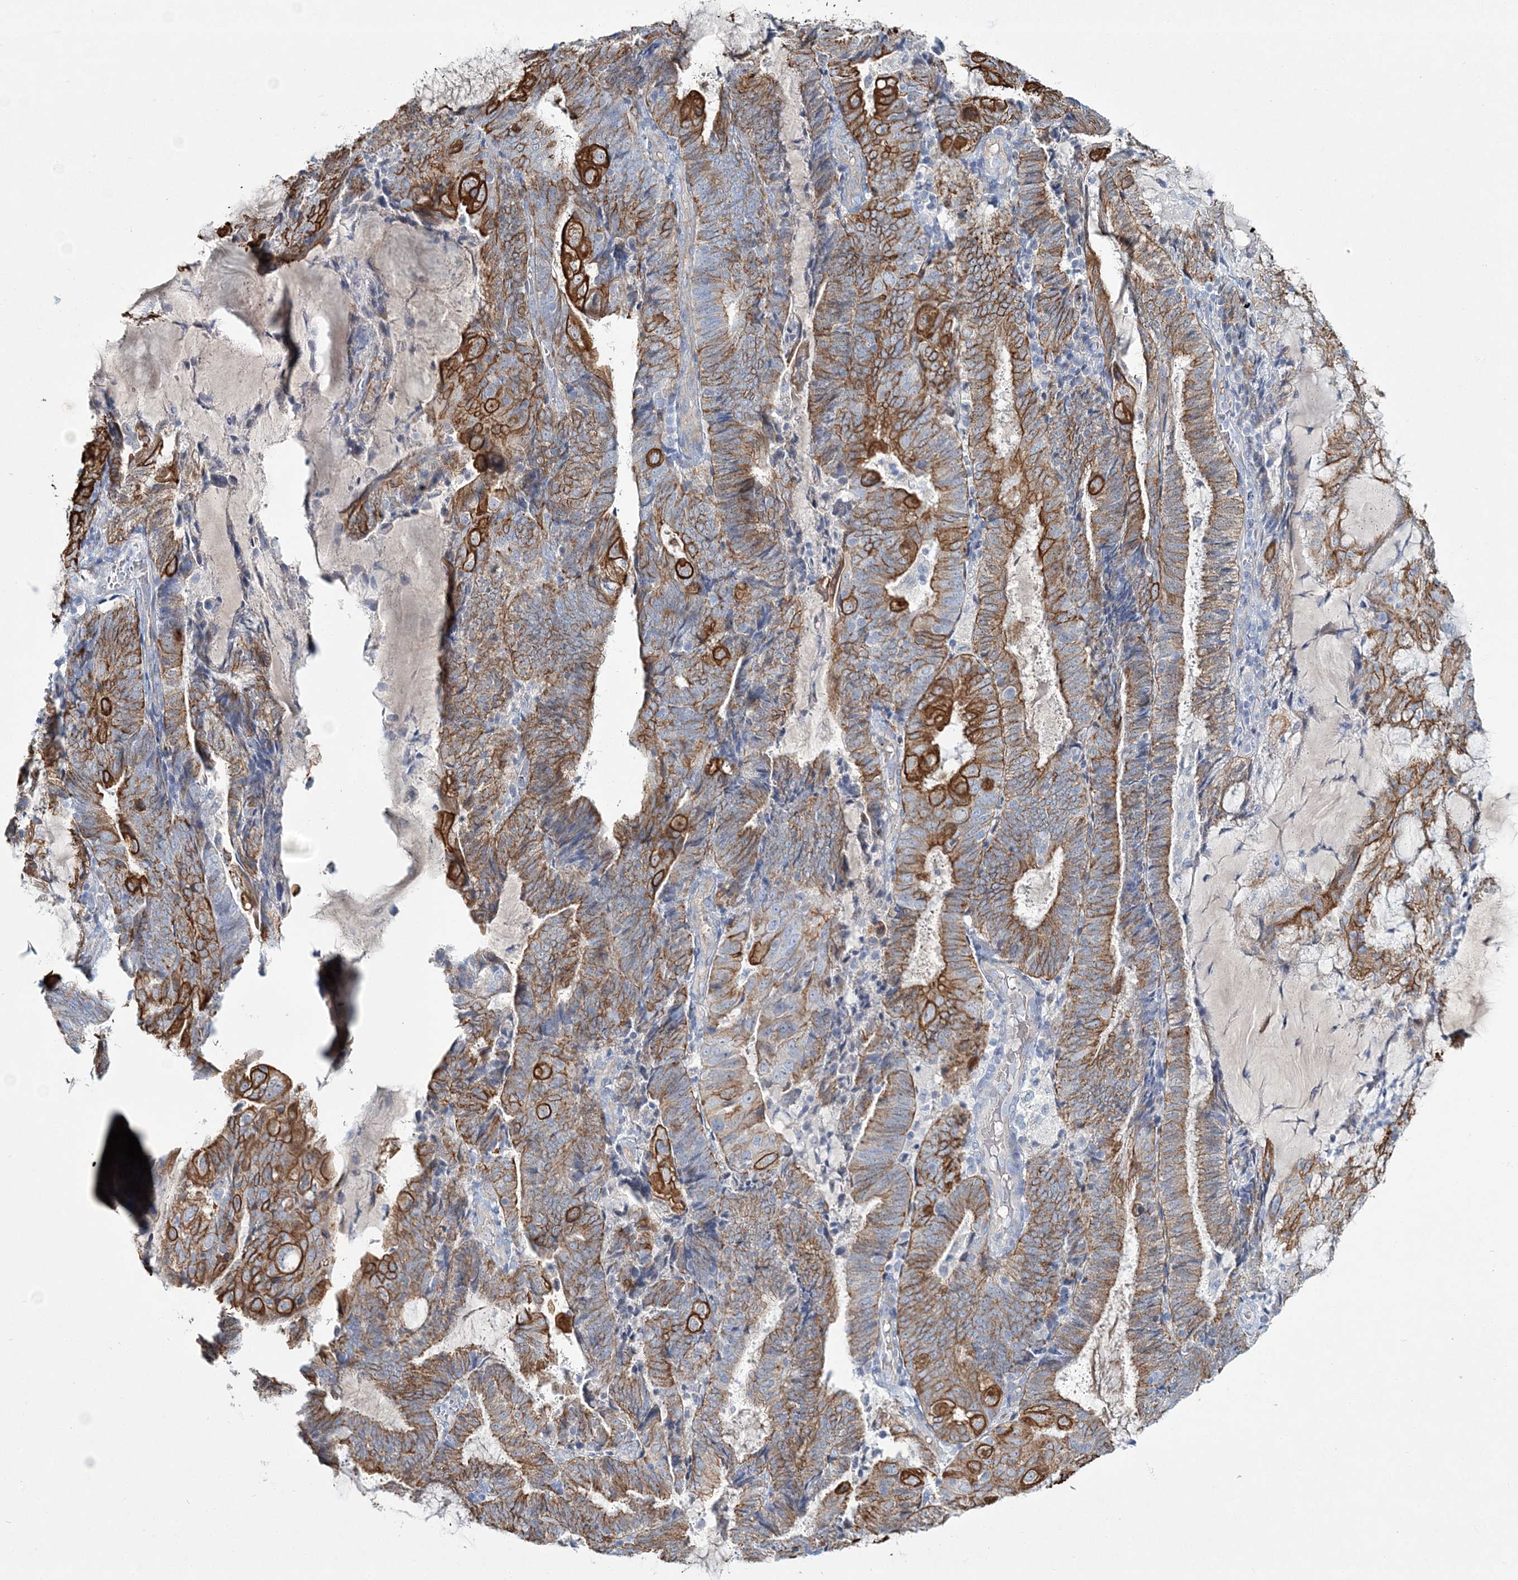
{"staining": {"intensity": "moderate", "quantity": ">75%", "location": "cytoplasmic/membranous"}, "tissue": "endometrial cancer", "cell_type": "Tumor cells", "image_type": "cancer", "snomed": [{"axis": "morphology", "description": "Adenocarcinoma, NOS"}, {"axis": "topography", "description": "Endometrium"}], "caption": "A brown stain labels moderate cytoplasmic/membranous expression of a protein in human endometrial cancer tumor cells. (DAB IHC, brown staining for protein, blue staining for nuclei).", "gene": "ADGRL1", "patient": {"sex": "female", "age": 81}}